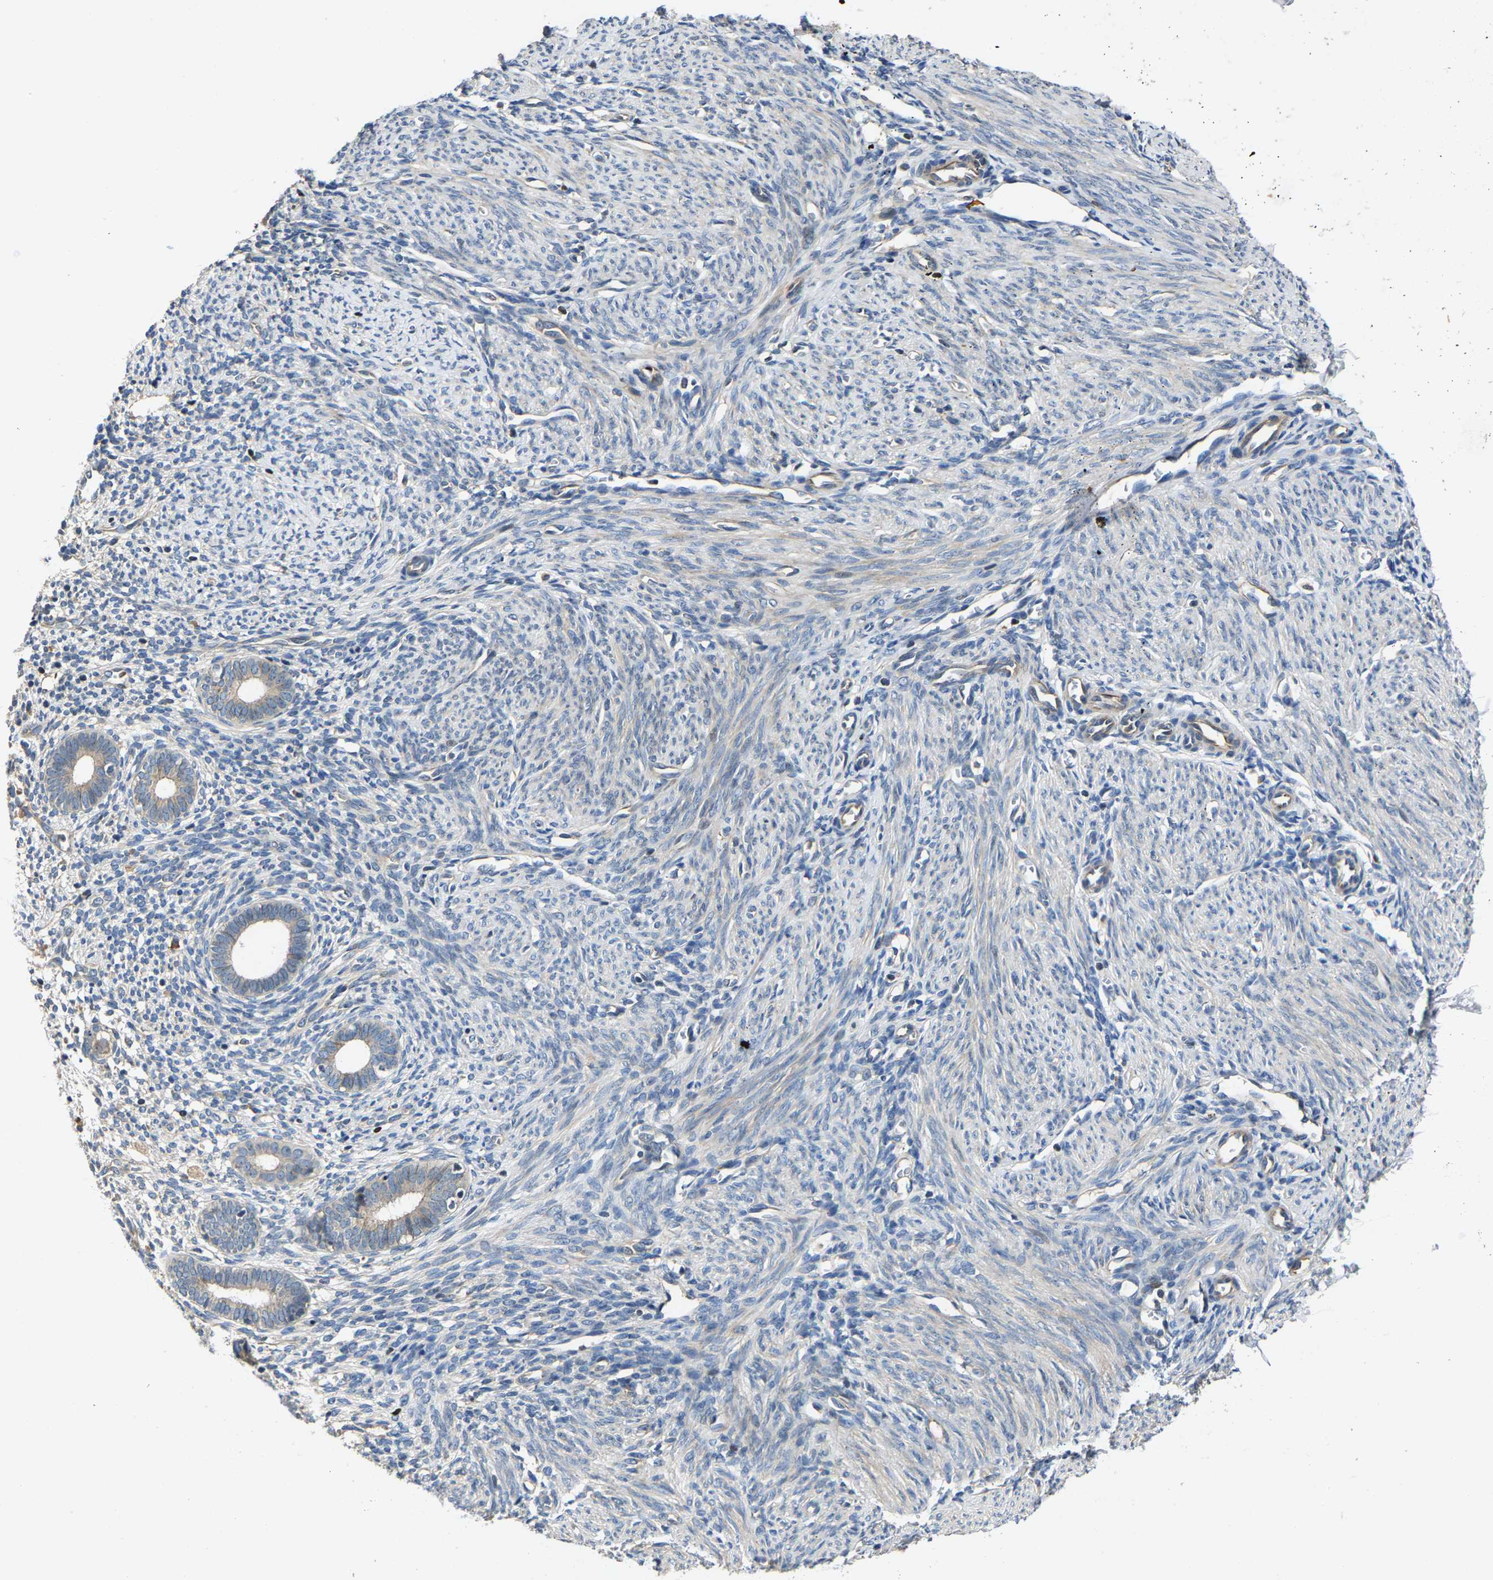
{"staining": {"intensity": "negative", "quantity": "none", "location": "none"}, "tissue": "endometrium", "cell_type": "Cells in endometrial stroma", "image_type": "normal", "snomed": [{"axis": "morphology", "description": "Normal tissue, NOS"}, {"axis": "morphology", "description": "Adenocarcinoma, NOS"}, {"axis": "topography", "description": "Endometrium"}], "caption": "Photomicrograph shows no significant protein positivity in cells in endometrial stroma of unremarkable endometrium. (DAB immunohistochemistry (IHC), high magnification).", "gene": "AGBL3", "patient": {"sex": "female", "age": 57}}